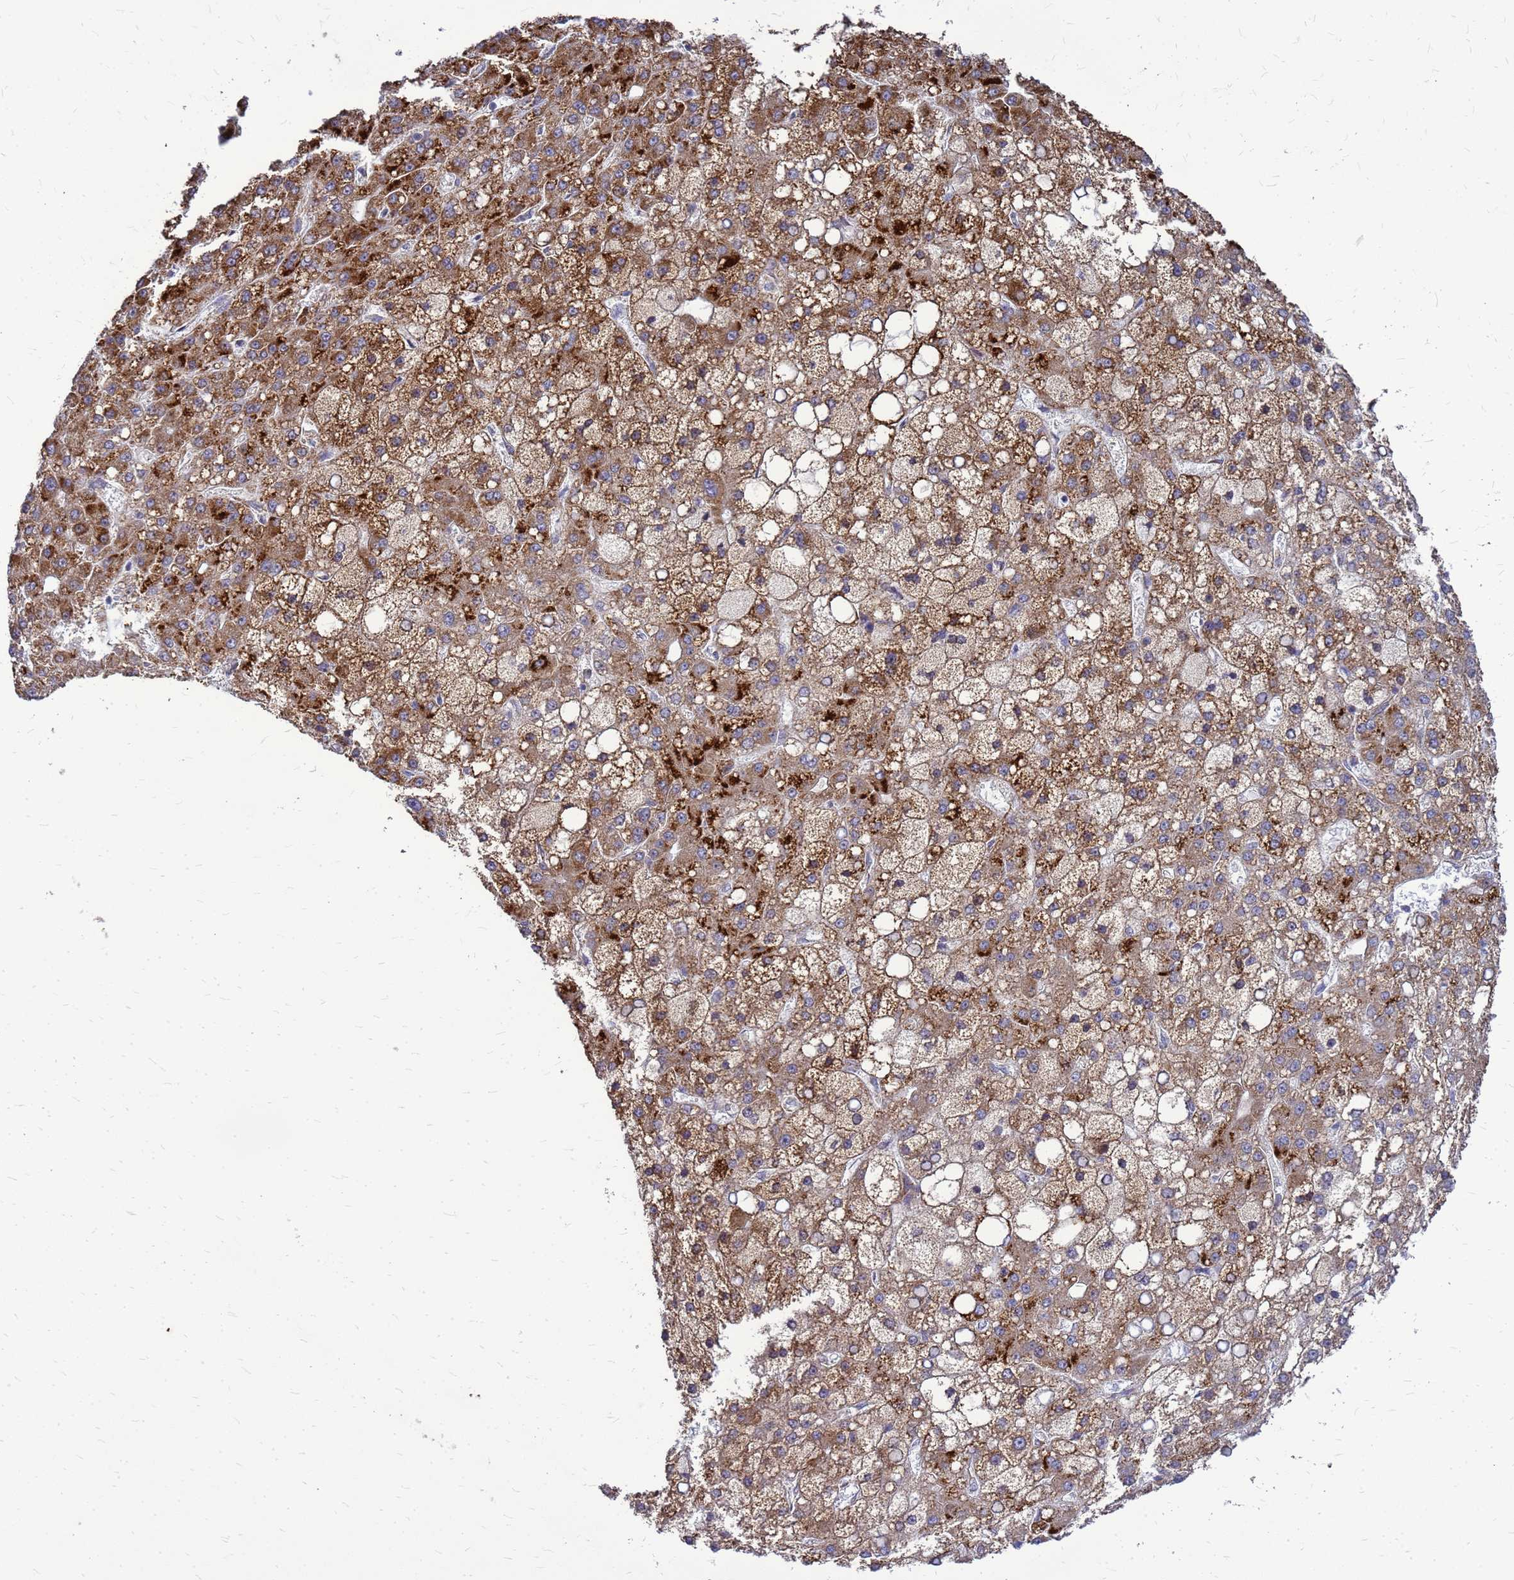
{"staining": {"intensity": "strong", "quantity": ">75%", "location": "cytoplasmic/membranous"}, "tissue": "liver cancer", "cell_type": "Tumor cells", "image_type": "cancer", "snomed": [{"axis": "morphology", "description": "Carcinoma, Hepatocellular, NOS"}, {"axis": "topography", "description": "Liver"}], "caption": "Liver cancer stained with immunohistochemistry demonstrates strong cytoplasmic/membranous expression in approximately >75% of tumor cells.", "gene": "FSTL4", "patient": {"sex": "male", "age": 67}}